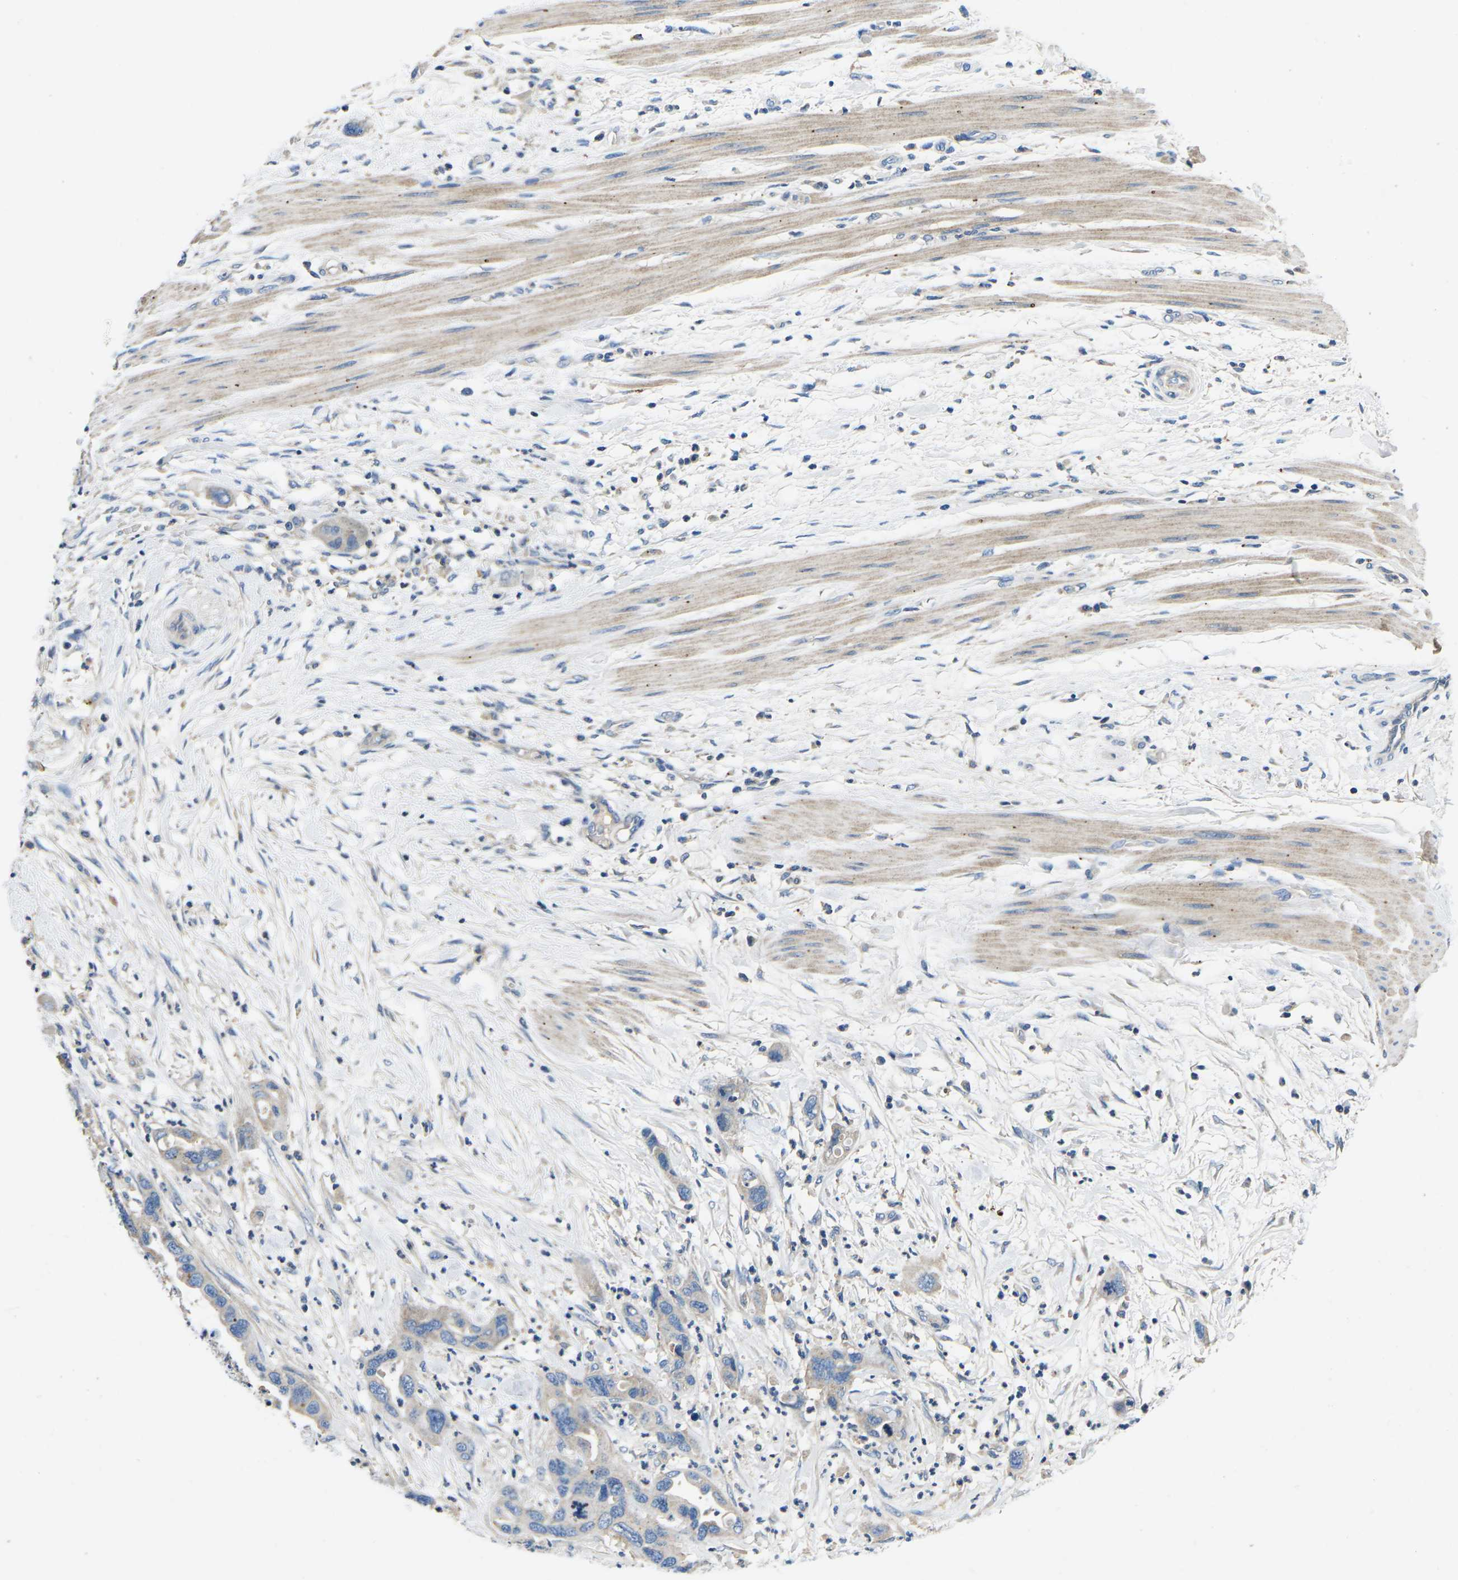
{"staining": {"intensity": "weak", "quantity": "<25%", "location": "cytoplasmic/membranous"}, "tissue": "pancreatic cancer", "cell_type": "Tumor cells", "image_type": "cancer", "snomed": [{"axis": "morphology", "description": "Adenocarcinoma, NOS"}, {"axis": "topography", "description": "Pancreas"}], "caption": "Immunohistochemistry (IHC) histopathology image of human adenocarcinoma (pancreatic) stained for a protein (brown), which exhibits no staining in tumor cells.", "gene": "PDCD6IP", "patient": {"sex": "female", "age": 71}}